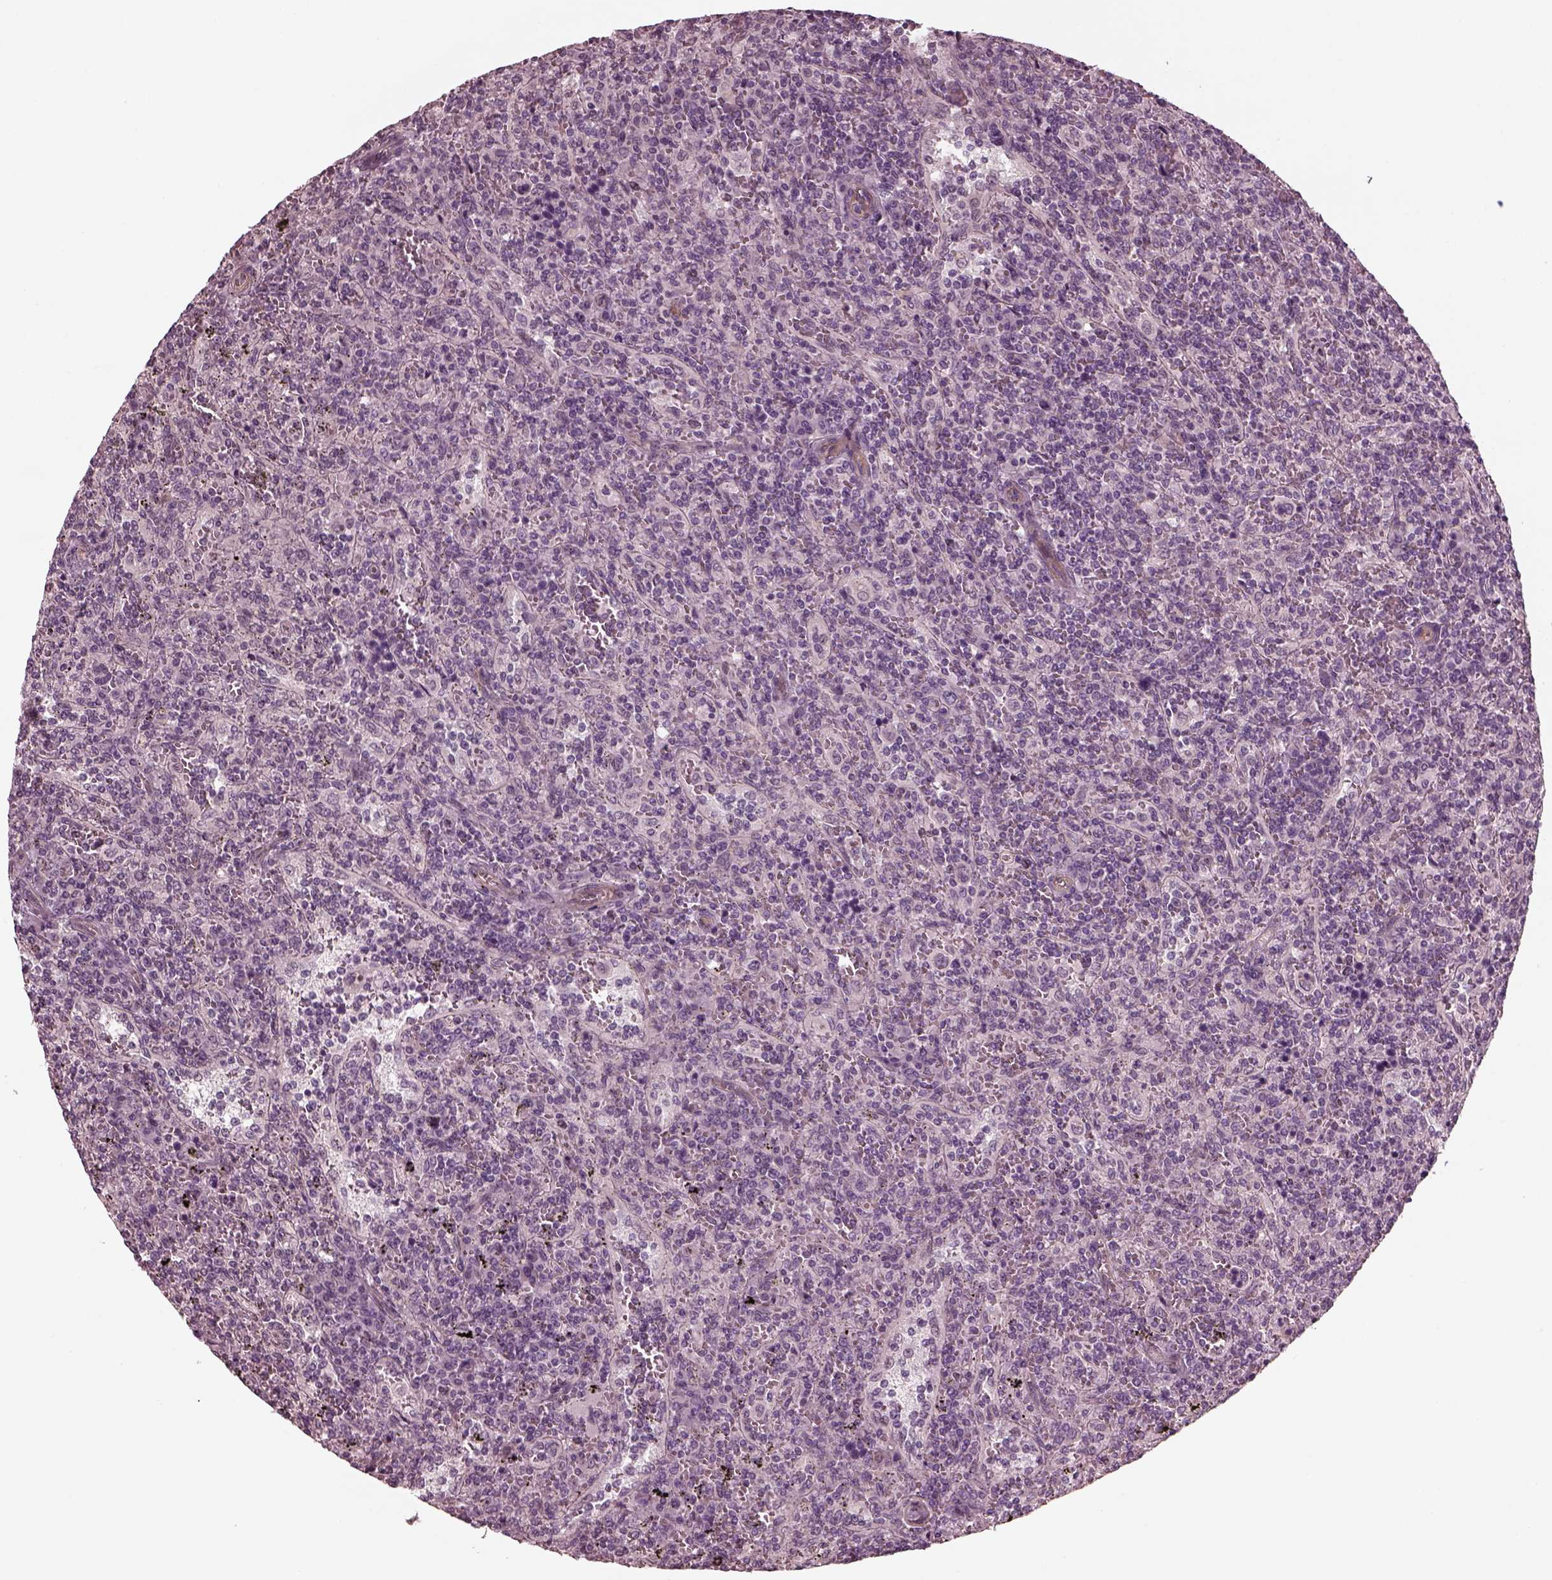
{"staining": {"intensity": "negative", "quantity": "none", "location": "none"}, "tissue": "lymphoma", "cell_type": "Tumor cells", "image_type": "cancer", "snomed": [{"axis": "morphology", "description": "Malignant lymphoma, non-Hodgkin's type, Low grade"}, {"axis": "topography", "description": "Spleen"}], "caption": "Immunohistochemical staining of lymphoma reveals no significant staining in tumor cells. (DAB (3,3'-diaminobenzidine) immunohistochemistry (IHC) visualized using brightfield microscopy, high magnification).", "gene": "KIF6", "patient": {"sex": "male", "age": 62}}